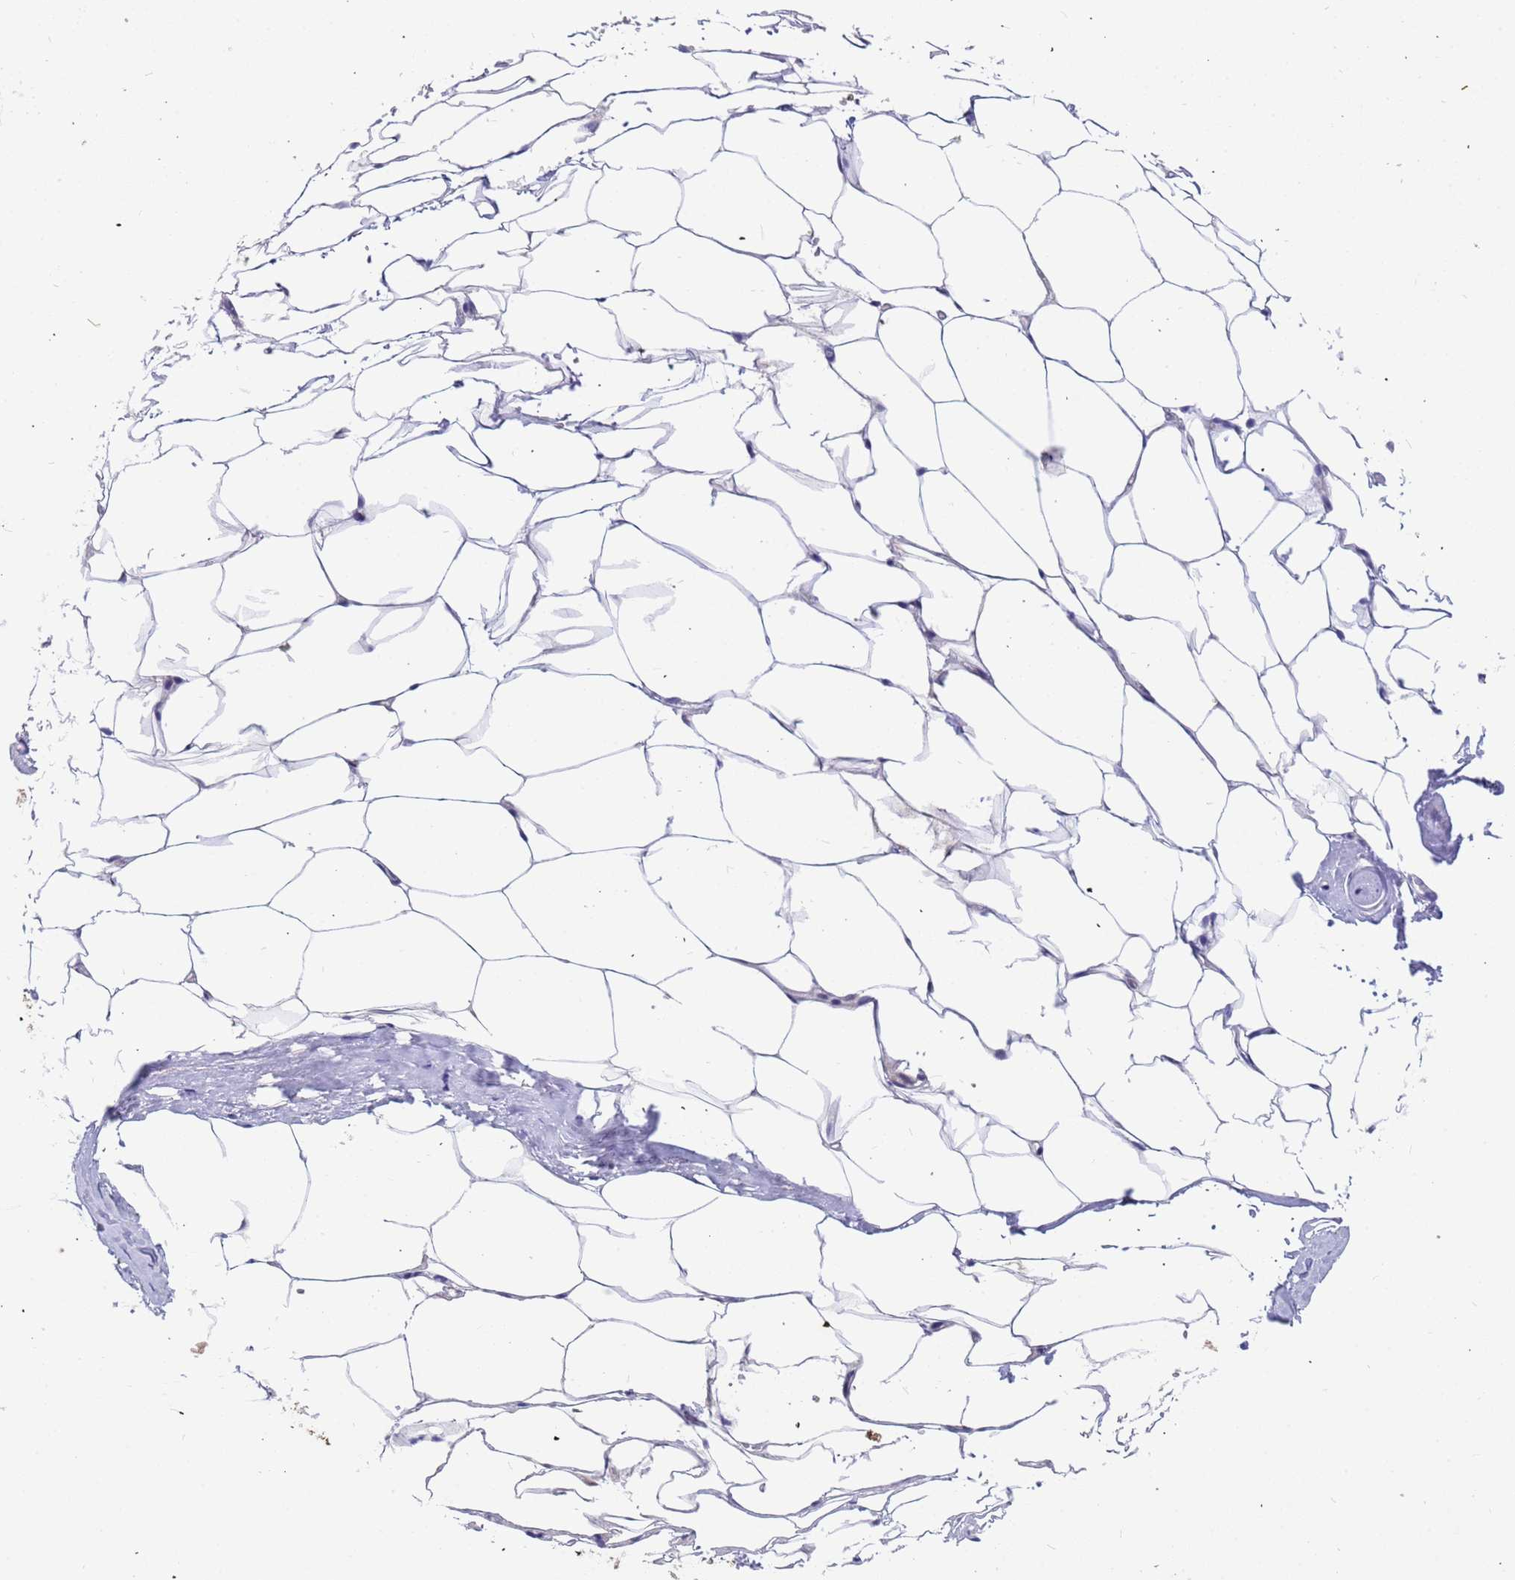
{"staining": {"intensity": "negative", "quantity": "none", "location": "none"}, "tissue": "adipose tissue", "cell_type": "Adipocytes", "image_type": "normal", "snomed": [{"axis": "morphology", "description": "Normal tissue, NOS"}, {"axis": "morphology", "description": "Adenocarcinoma, Low grade"}, {"axis": "topography", "description": "Prostate"}, {"axis": "topography", "description": "Peripheral nerve tissue"}], "caption": "IHC histopathology image of benign adipose tissue stained for a protein (brown), which demonstrates no positivity in adipocytes.", "gene": "DENND2B", "patient": {"sex": "male", "age": 63}}